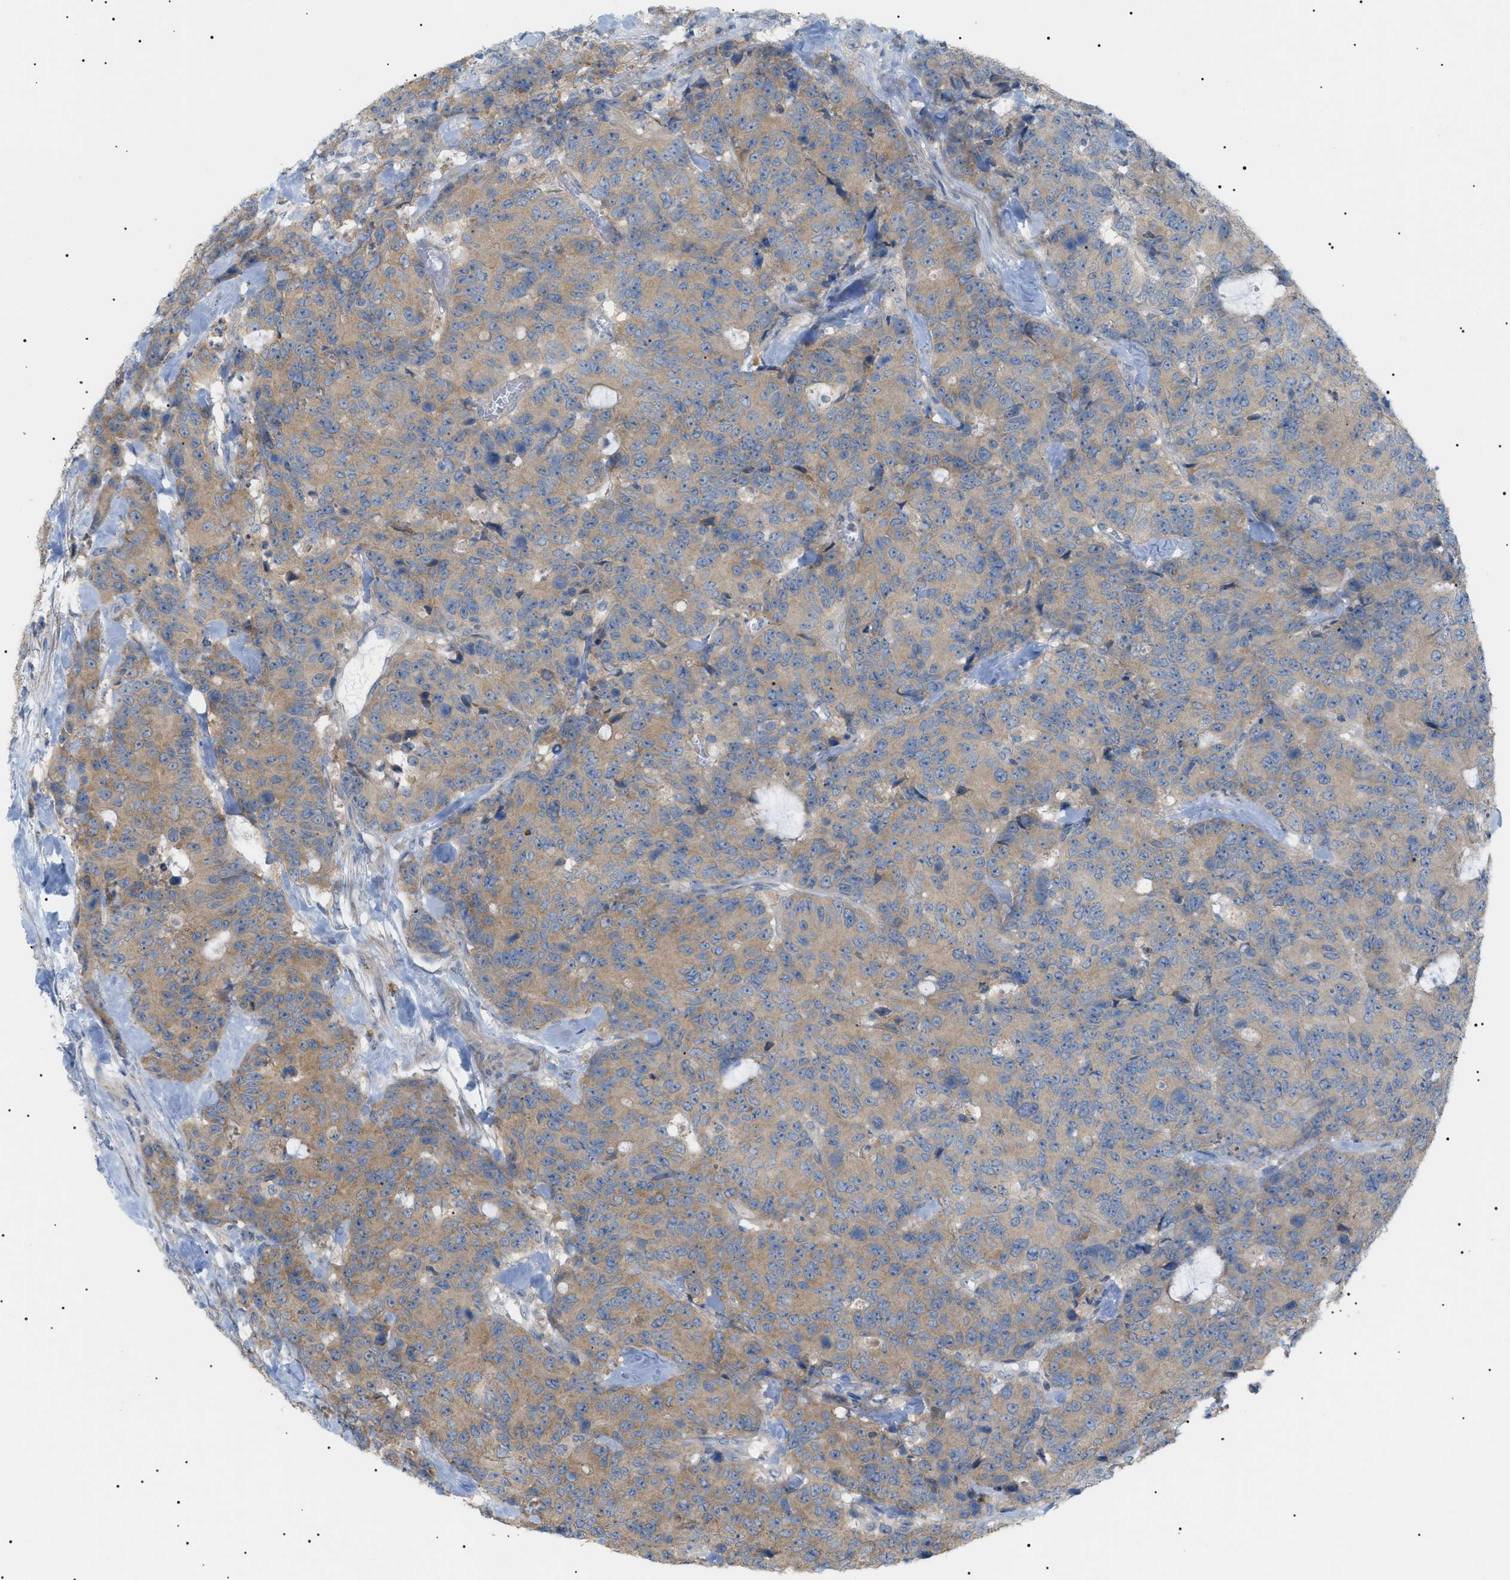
{"staining": {"intensity": "moderate", "quantity": ">75%", "location": "cytoplasmic/membranous"}, "tissue": "colorectal cancer", "cell_type": "Tumor cells", "image_type": "cancer", "snomed": [{"axis": "morphology", "description": "Adenocarcinoma, NOS"}, {"axis": "topography", "description": "Colon"}], "caption": "Immunohistochemical staining of human colorectal cancer demonstrates medium levels of moderate cytoplasmic/membranous positivity in approximately >75% of tumor cells.", "gene": "IRS2", "patient": {"sex": "female", "age": 86}}